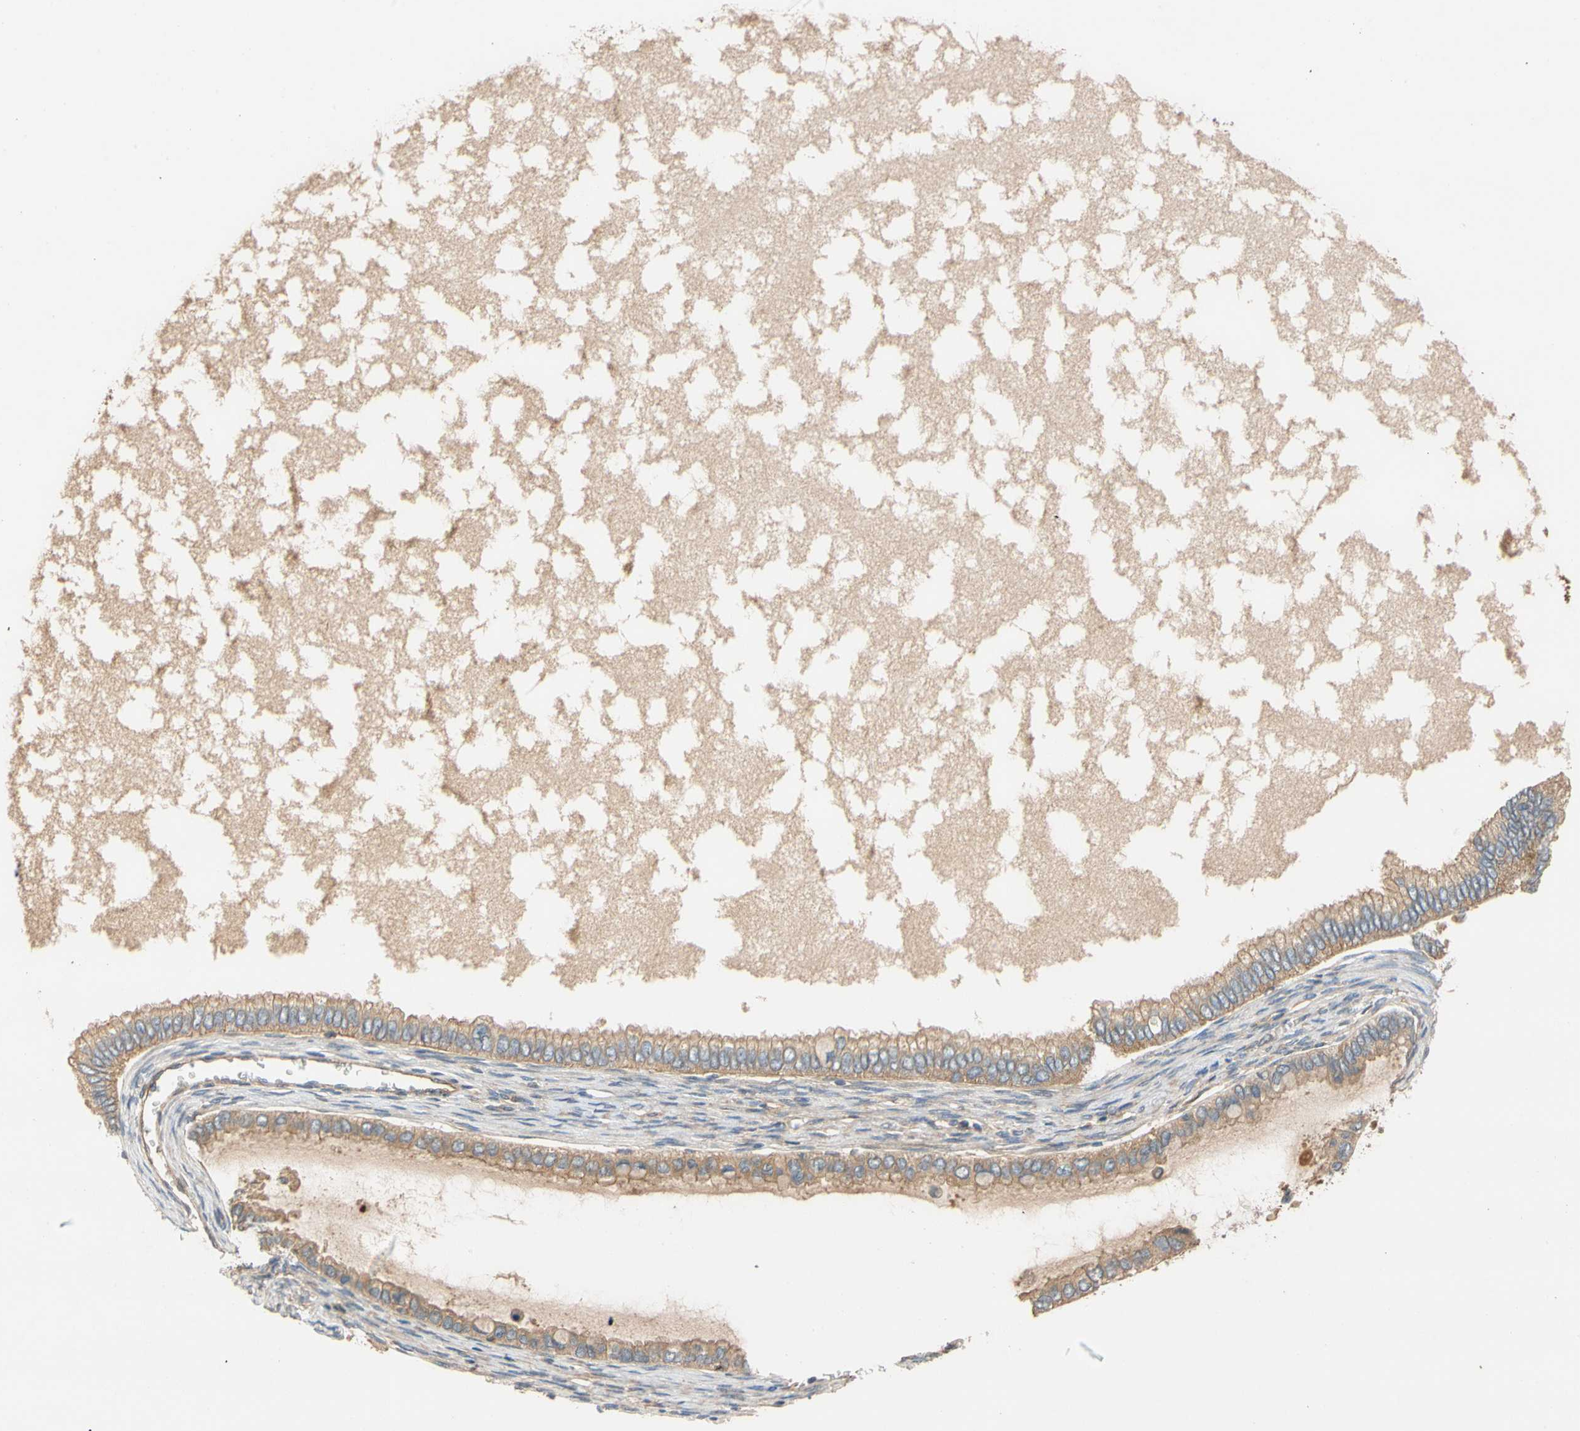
{"staining": {"intensity": "moderate", "quantity": ">75%", "location": "cytoplasmic/membranous"}, "tissue": "ovarian cancer", "cell_type": "Tumor cells", "image_type": "cancer", "snomed": [{"axis": "morphology", "description": "Cystadenocarcinoma, mucinous, NOS"}, {"axis": "topography", "description": "Ovary"}], "caption": "Human mucinous cystadenocarcinoma (ovarian) stained for a protein (brown) displays moderate cytoplasmic/membranous positive expression in about >75% of tumor cells.", "gene": "USP46", "patient": {"sex": "female", "age": 80}}